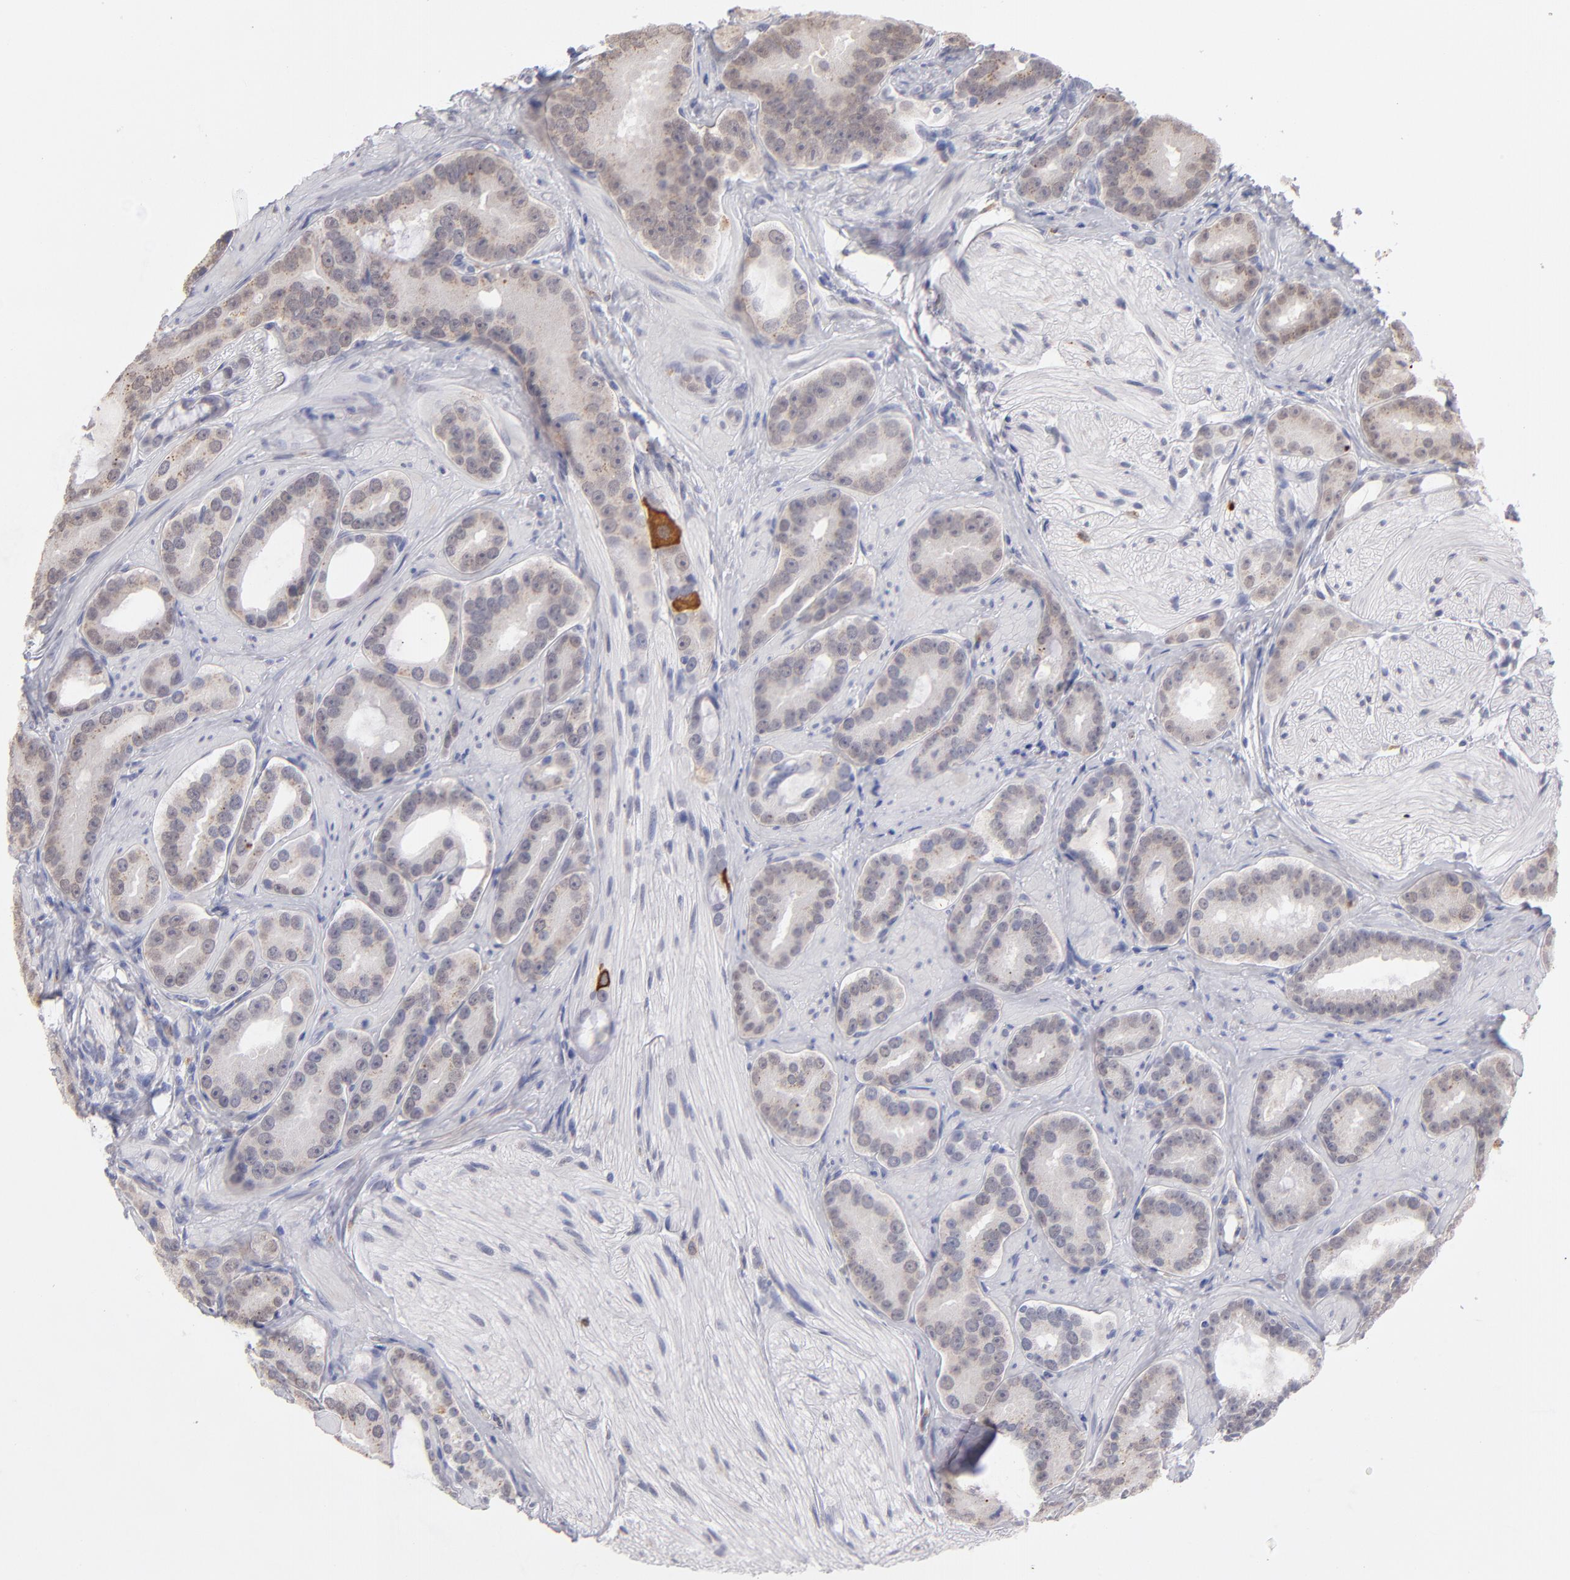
{"staining": {"intensity": "weak", "quantity": "25%-75%", "location": "cytoplasmic/membranous"}, "tissue": "prostate cancer", "cell_type": "Tumor cells", "image_type": "cancer", "snomed": [{"axis": "morphology", "description": "Adenocarcinoma, Low grade"}, {"axis": "topography", "description": "Prostate"}], "caption": "Prostate low-grade adenocarcinoma stained with a protein marker demonstrates weak staining in tumor cells.", "gene": "MGAM", "patient": {"sex": "male", "age": 59}}